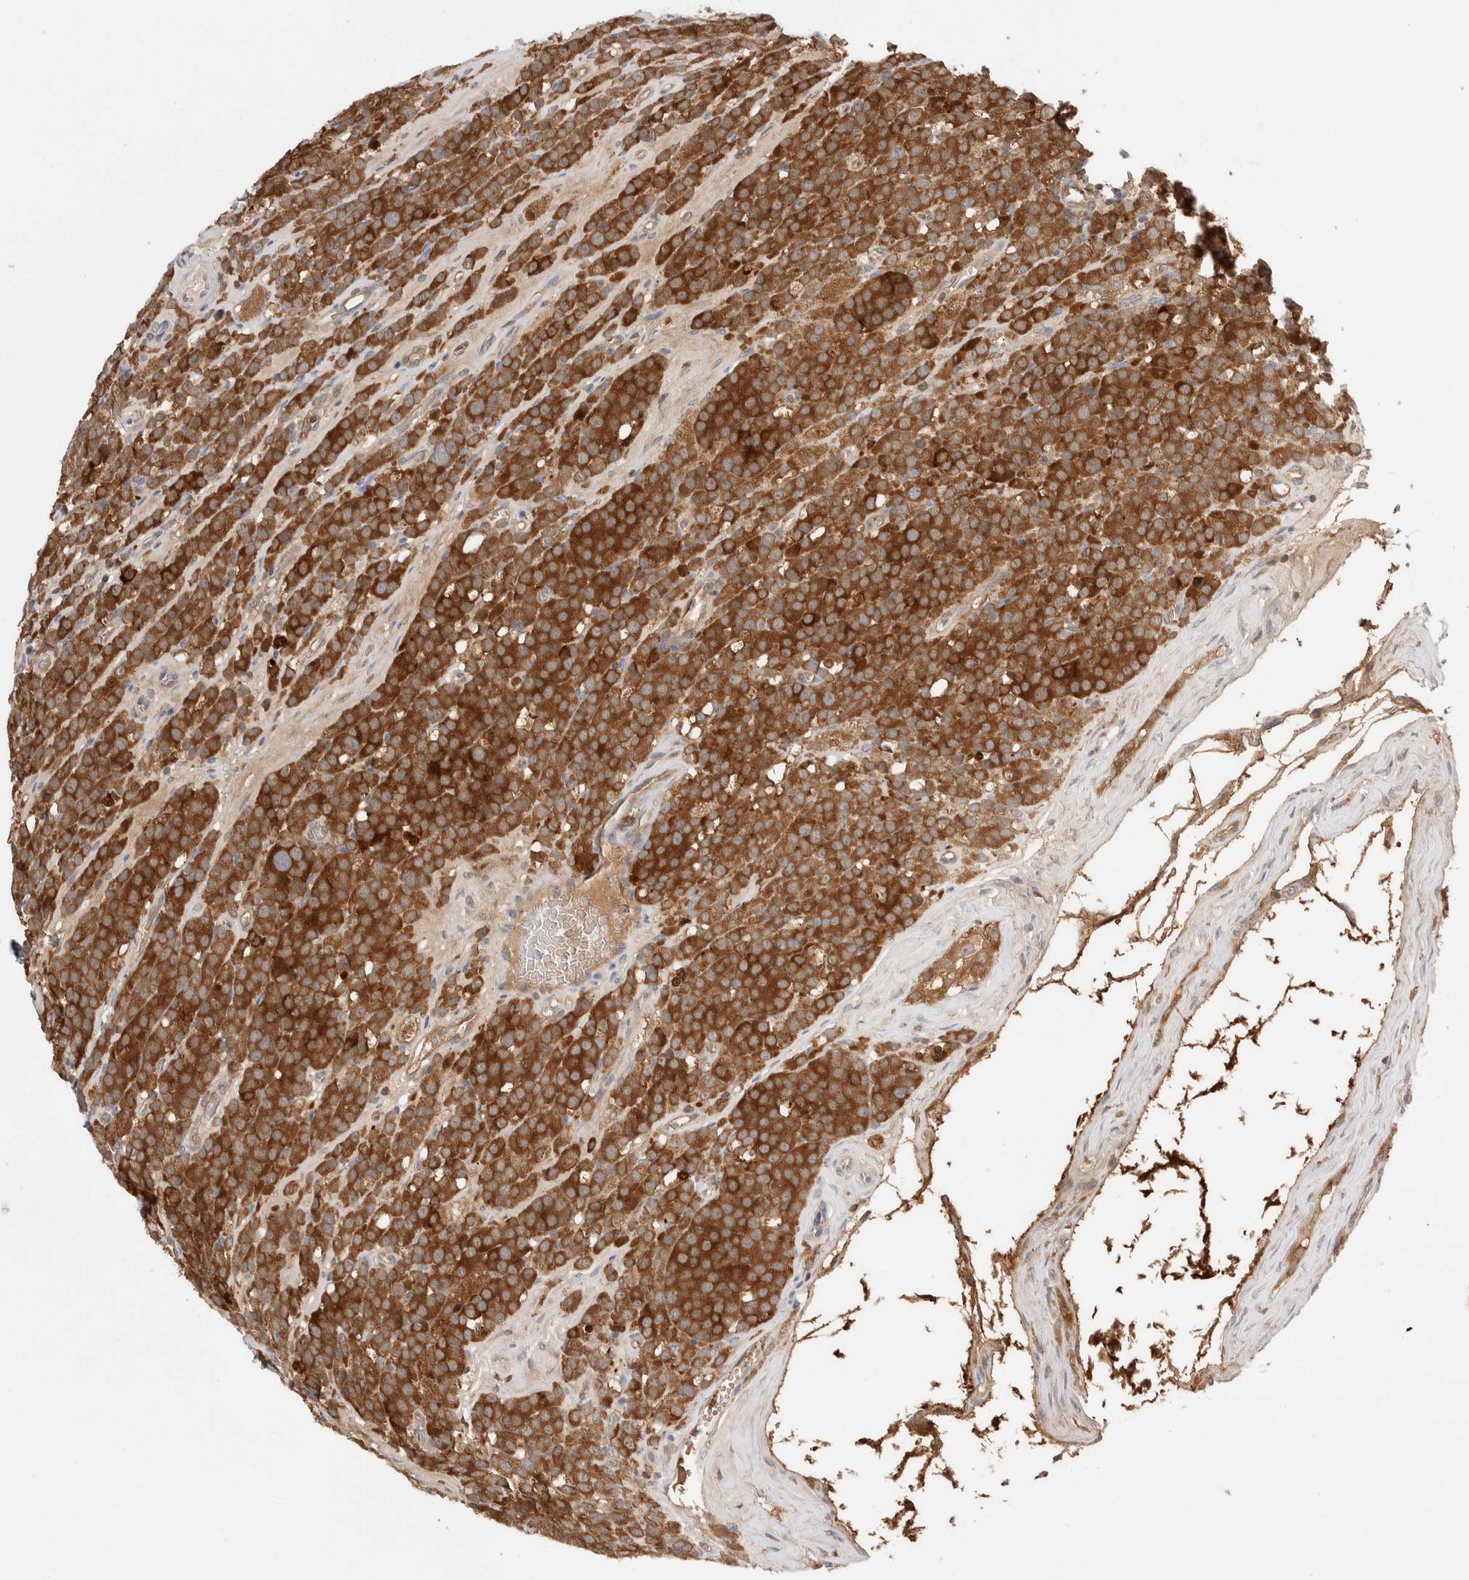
{"staining": {"intensity": "strong", "quantity": ">75%", "location": "cytoplasmic/membranous"}, "tissue": "testis cancer", "cell_type": "Tumor cells", "image_type": "cancer", "snomed": [{"axis": "morphology", "description": "Seminoma, NOS"}, {"axis": "topography", "description": "Testis"}], "caption": "Immunohistochemistry of human testis cancer (seminoma) reveals high levels of strong cytoplasmic/membranous positivity in approximately >75% of tumor cells.", "gene": "KLHL14", "patient": {"sex": "male", "age": 71}}